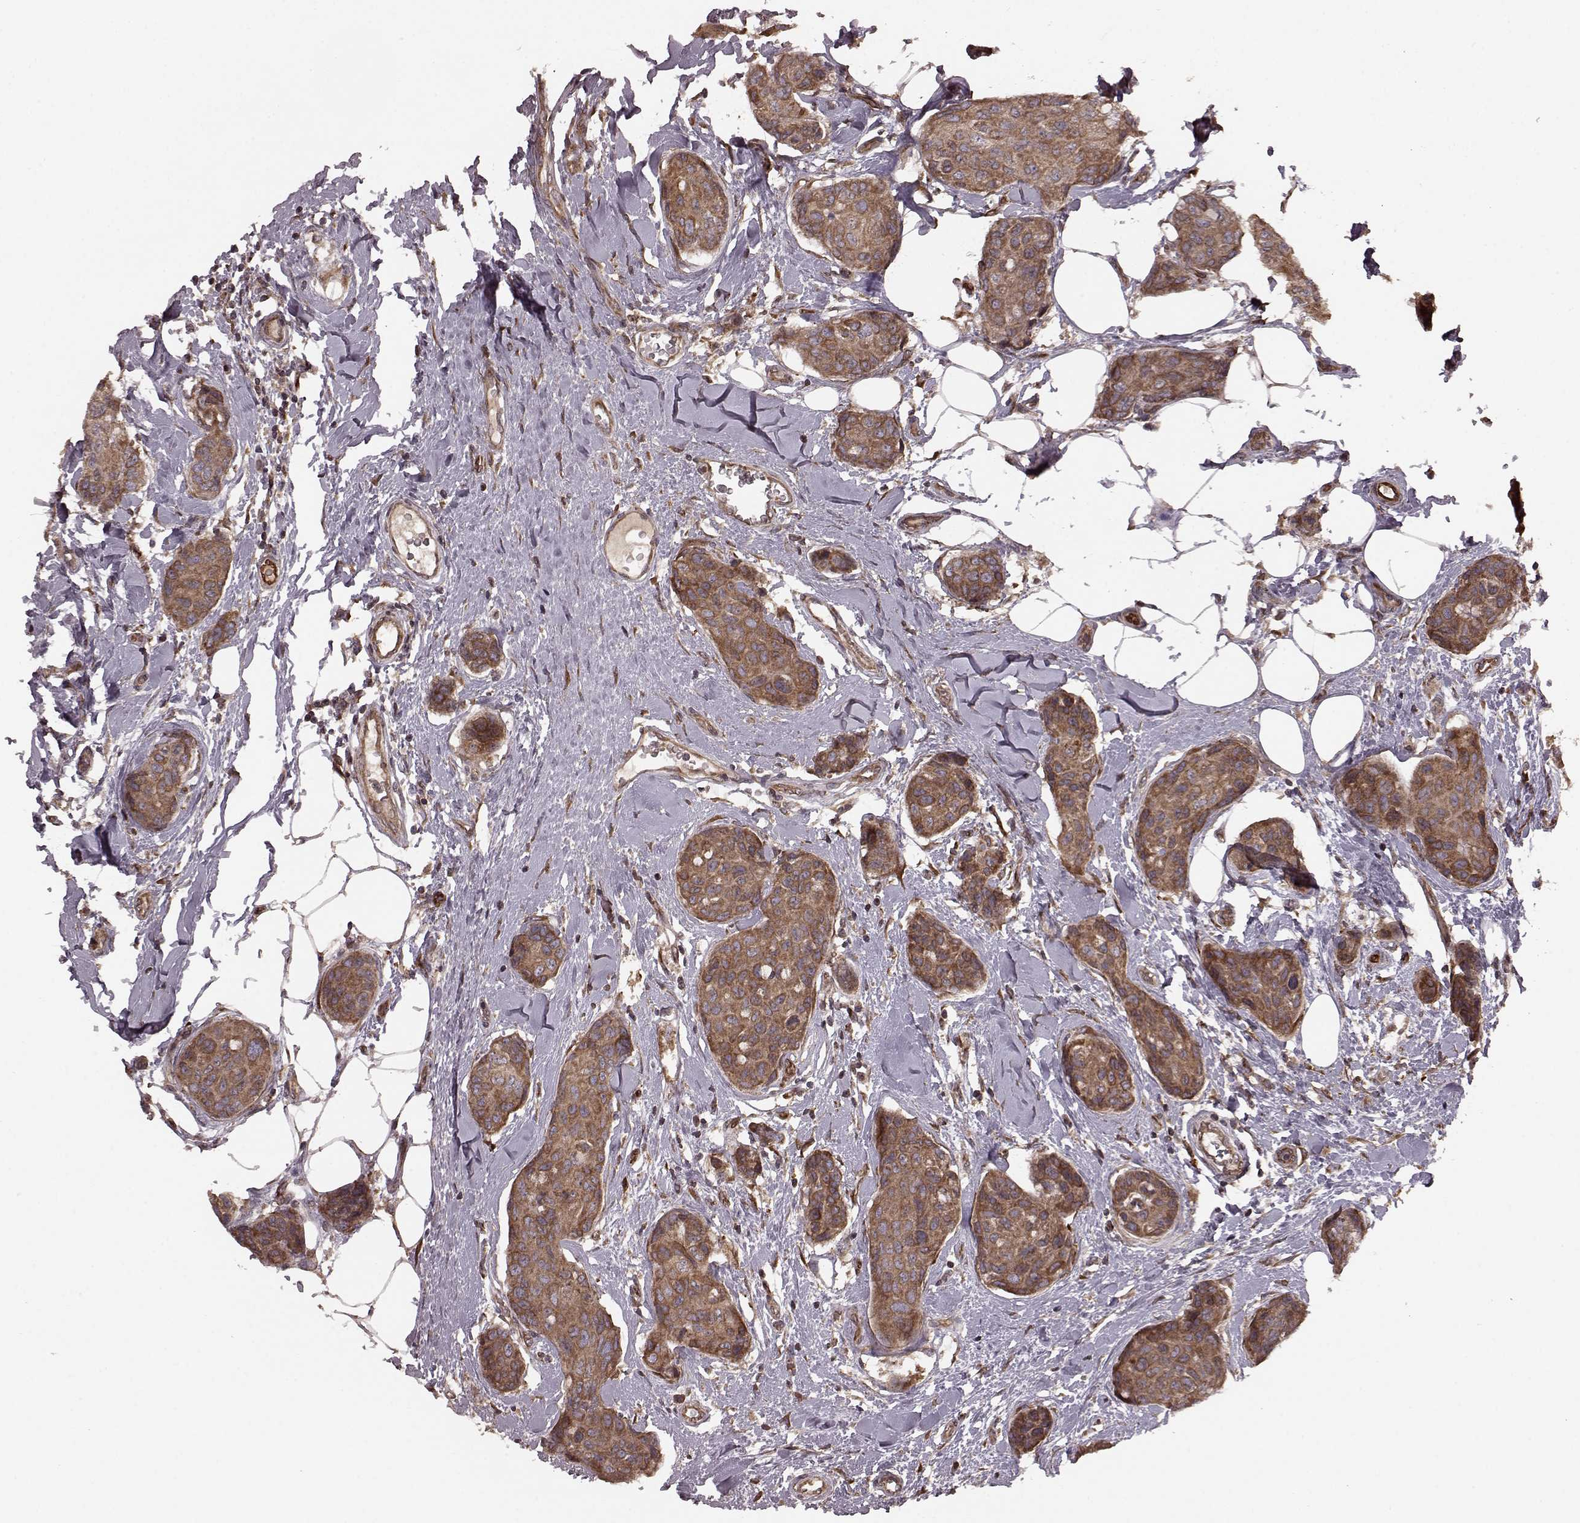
{"staining": {"intensity": "strong", "quantity": ">75%", "location": "cytoplasmic/membranous"}, "tissue": "breast cancer", "cell_type": "Tumor cells", "image_type": "cancer", "snomed": [{"axis": "morphology", "description": "Duct carcinoma"}, {"axis": "topography", "description": "Breast"}], "caption": "Breast invasive ductal carcinoma was stained to show a protein in brown. There is high levels of strong cytoplasmic/membranous positivity in about >75% of tumor cells.", "gene": "AGPAT1", "patient": {"sex": "female", "age": 80}}